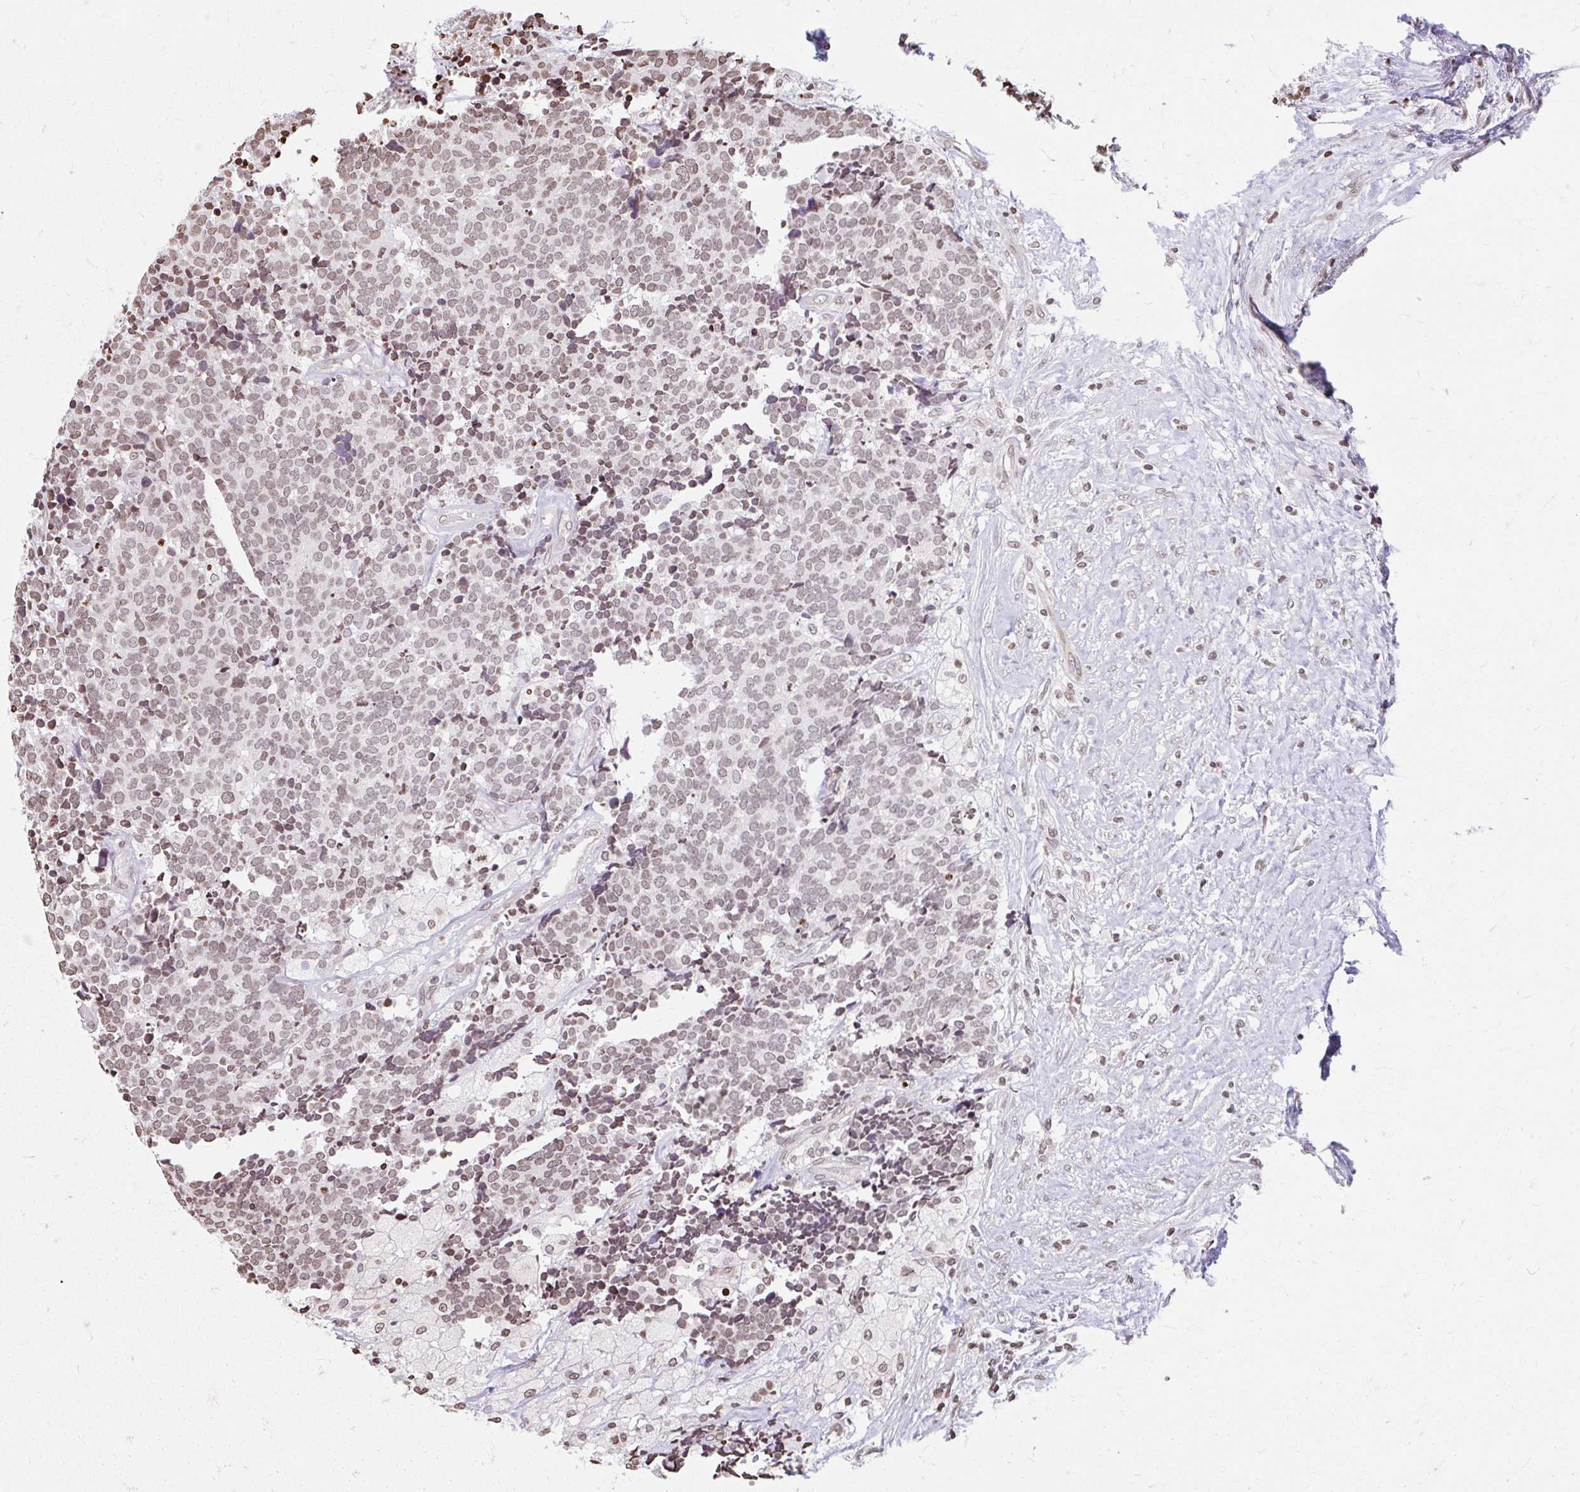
{"staining": {"intensity": "moderate", "quantity": ">75%", "location": "nuclear"}, "tissue": "carcinoid", "cell_type": "Tumor cells", "image_type": "cancer", "snomed": [{"axis": "morphology", "description": "Carcinoid, malignant, NOS"}, {"axis": "topography", "description": "Skin"}], "caption": "A medium amount of moderate nuclear positivity is appreciated in about >75% of tumor cells in carcinoid tissue.", "gene": "ORC3", "patient": {"sex": "female", "age": 79}}